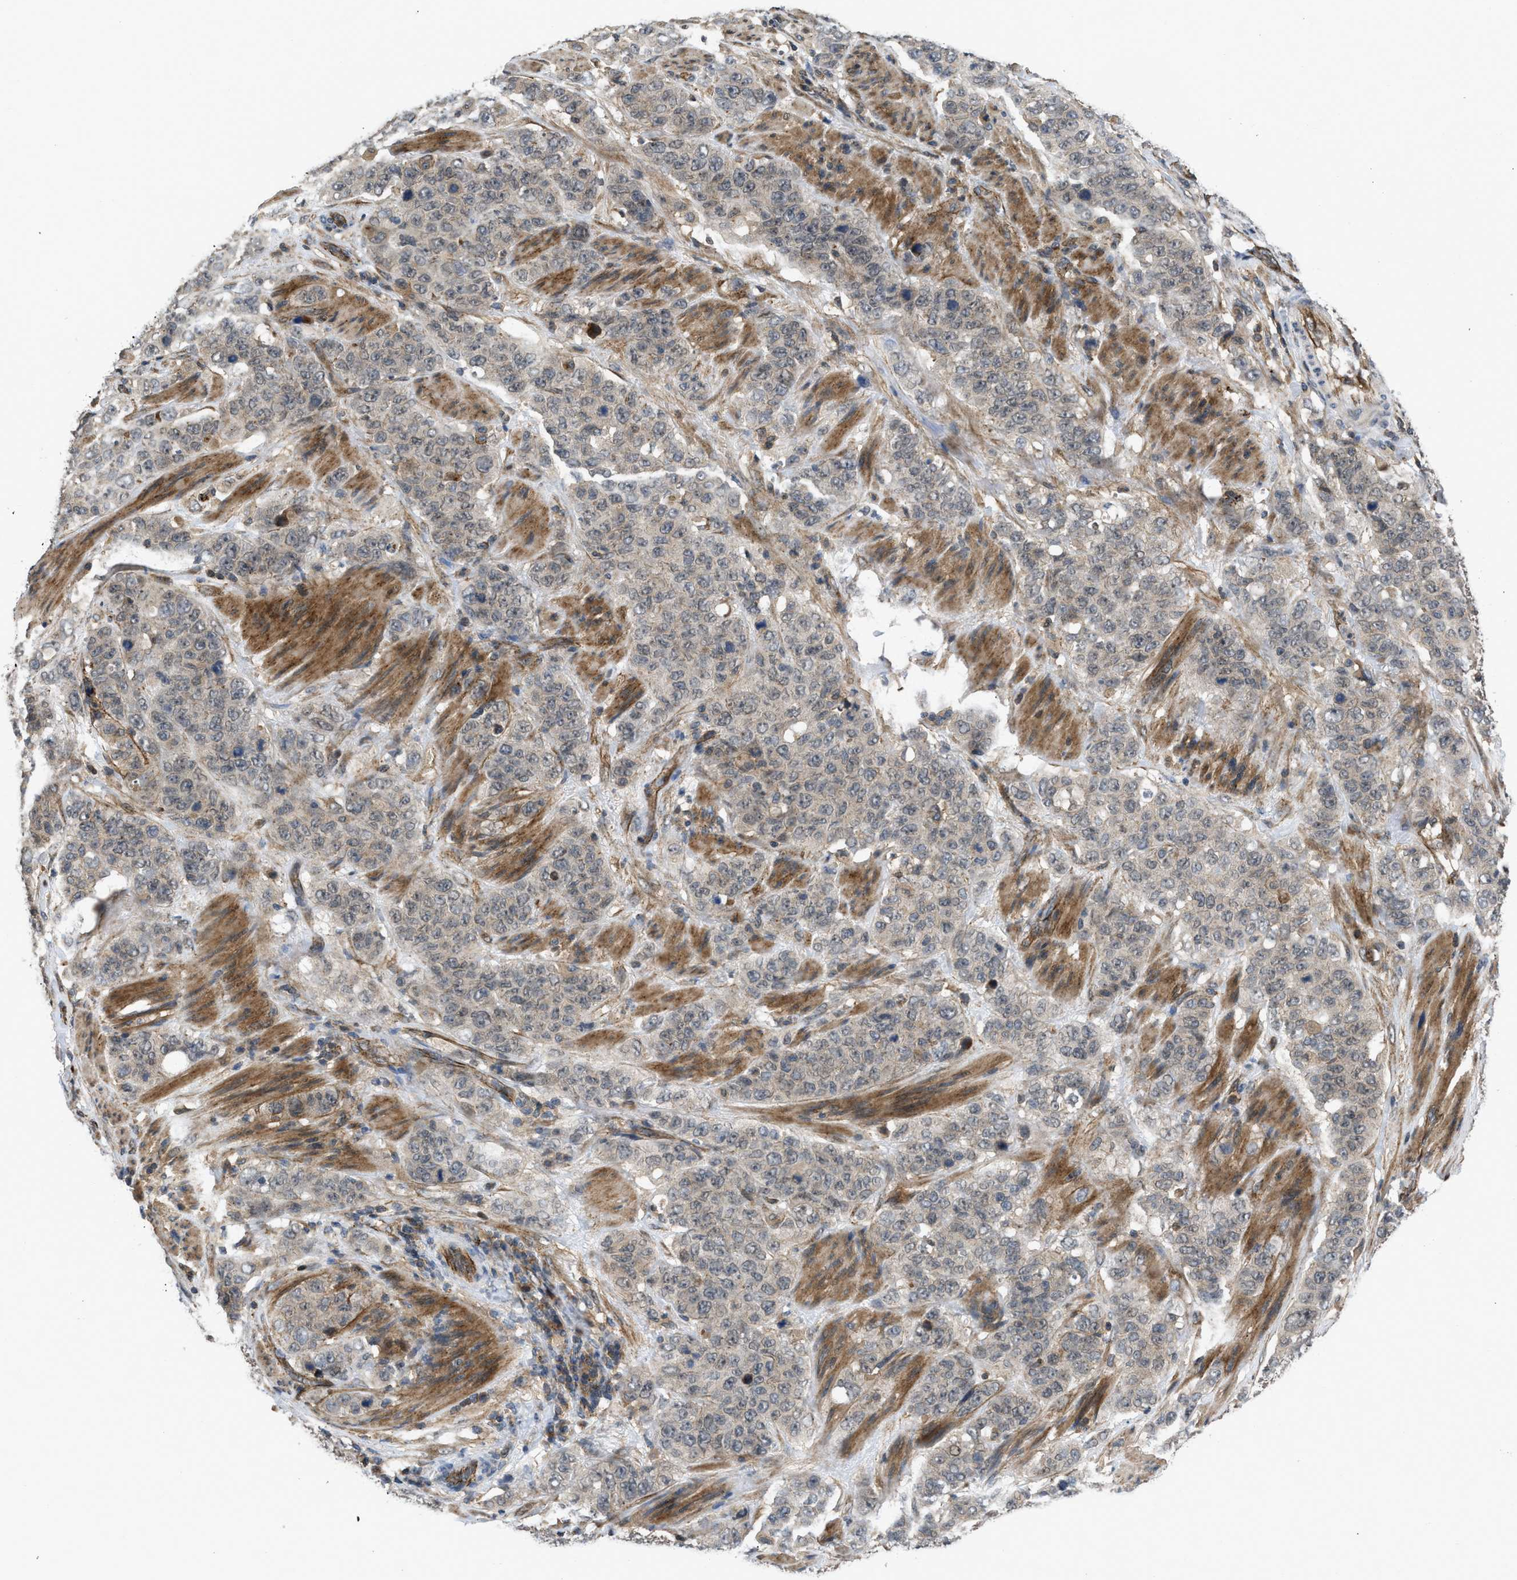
{"staining": {"intensity": "negative", "quantity": "none", "location": "none"}, "tissue": "stomach cancer", "cell_type": "Tumor cells", "image_type": "cancer", "snomed": [{"axis": "morphology", "description": "Adenocarcinoma, NOS"}, {"axis": "topography", "description": "Stomach"}], "caption": "Tumor cells are negative for brown protein staining in stomach adenocarcinoma.", "gene": "GPATCH2L", "patient": {"sex": "male", "age": 48}}